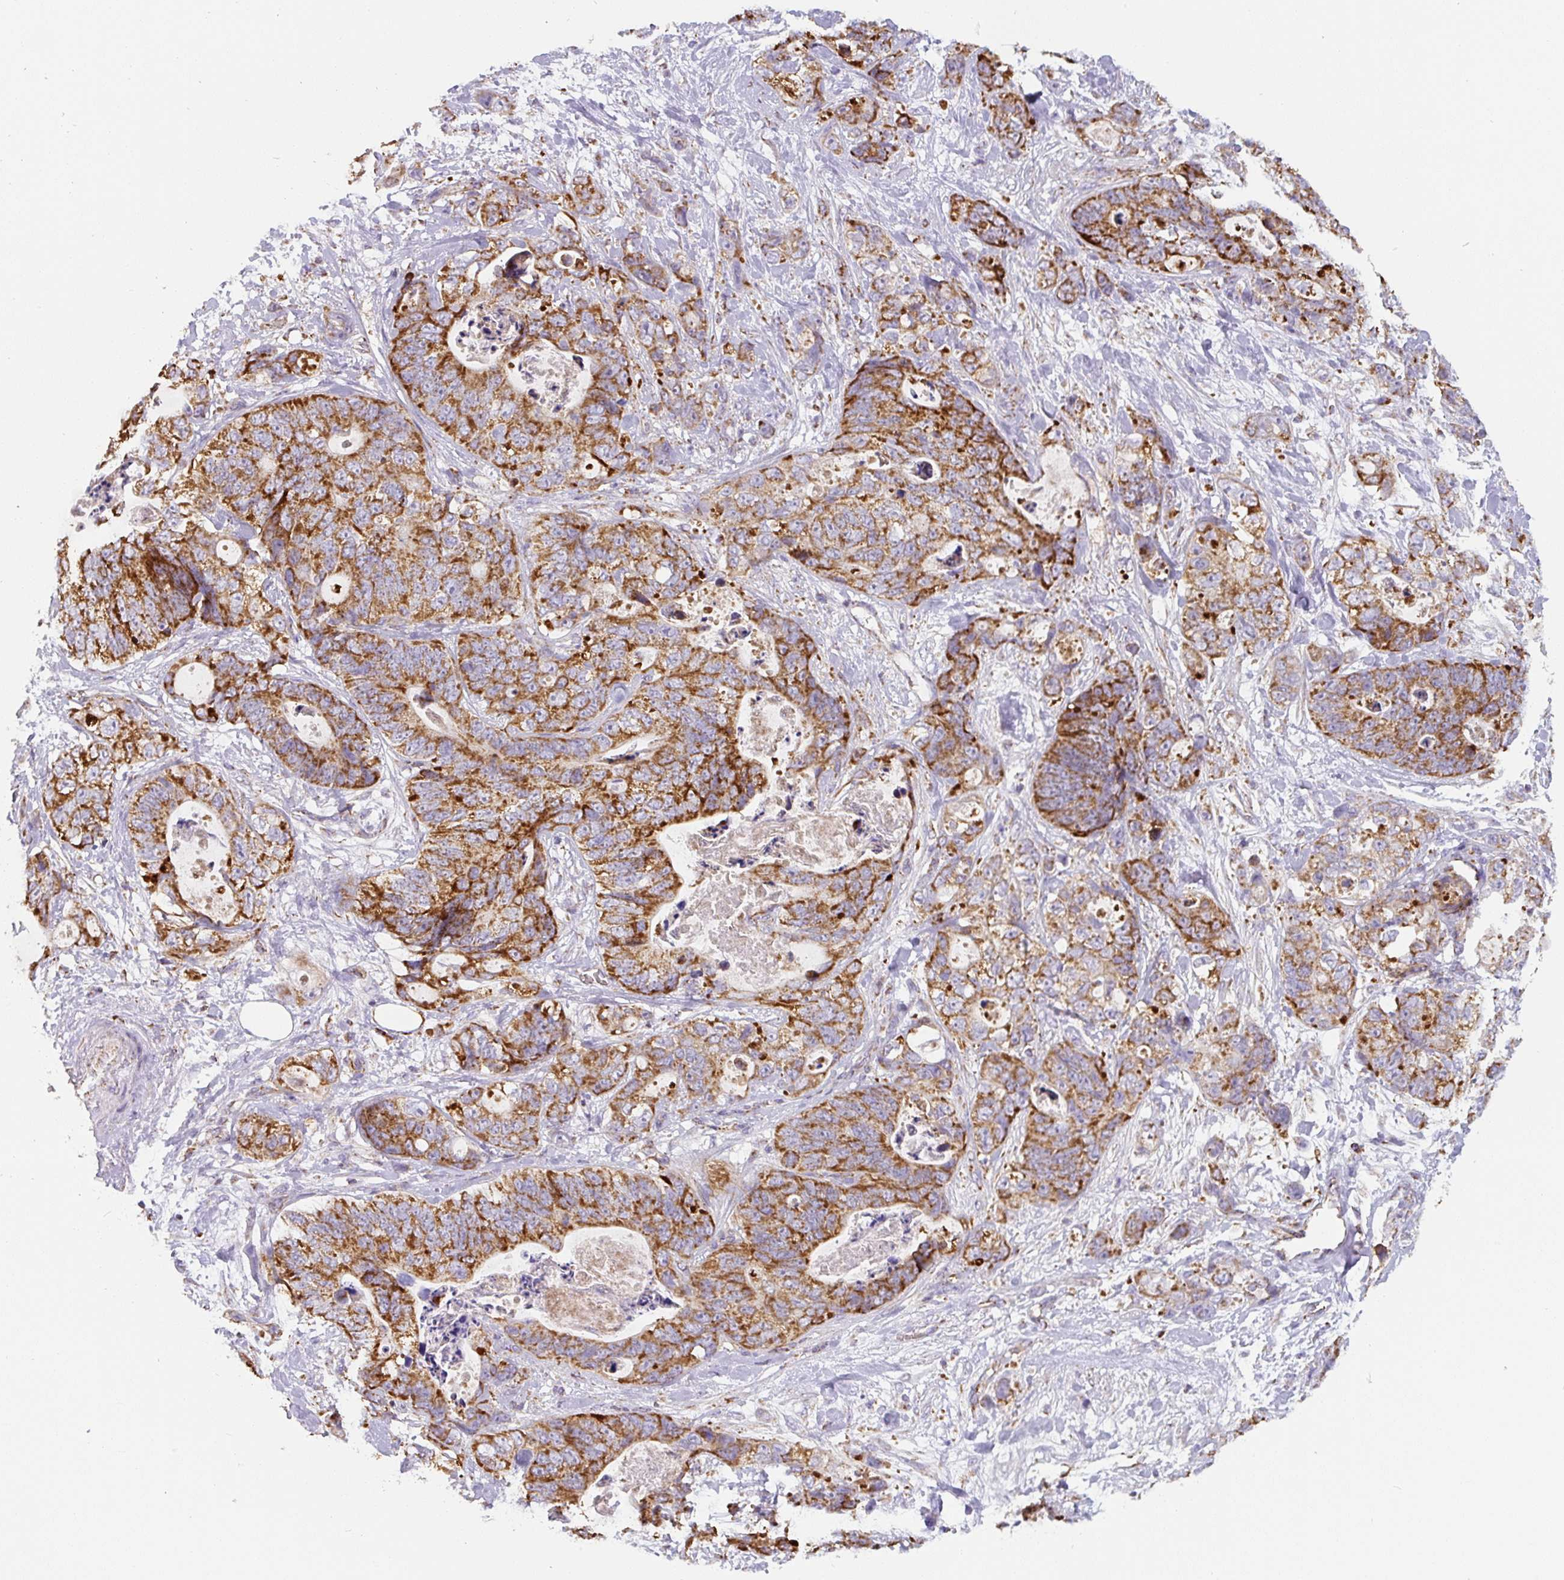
{"staining": {"intensity": "strong", "quantity": ">75%", "location": "cytoplasmic/membranous"}, "tissue": "stomach cancer", "cell_type": "Tumor cells", "image_type": "cancer", "snomed": [{"axis": "morphology", "description": "Normal tissue, NOS"}, {"axis": "morphology", "description": "Adenocarcinoma, NOS"}, {"axis": "topography", "description": "Stomach"}], "caption": "Stomach cancer stained with a protein marker shows strong staining in tumor cells.", "gene": "MT-CO2", "patient": {"sex": "female", "age": 89}}